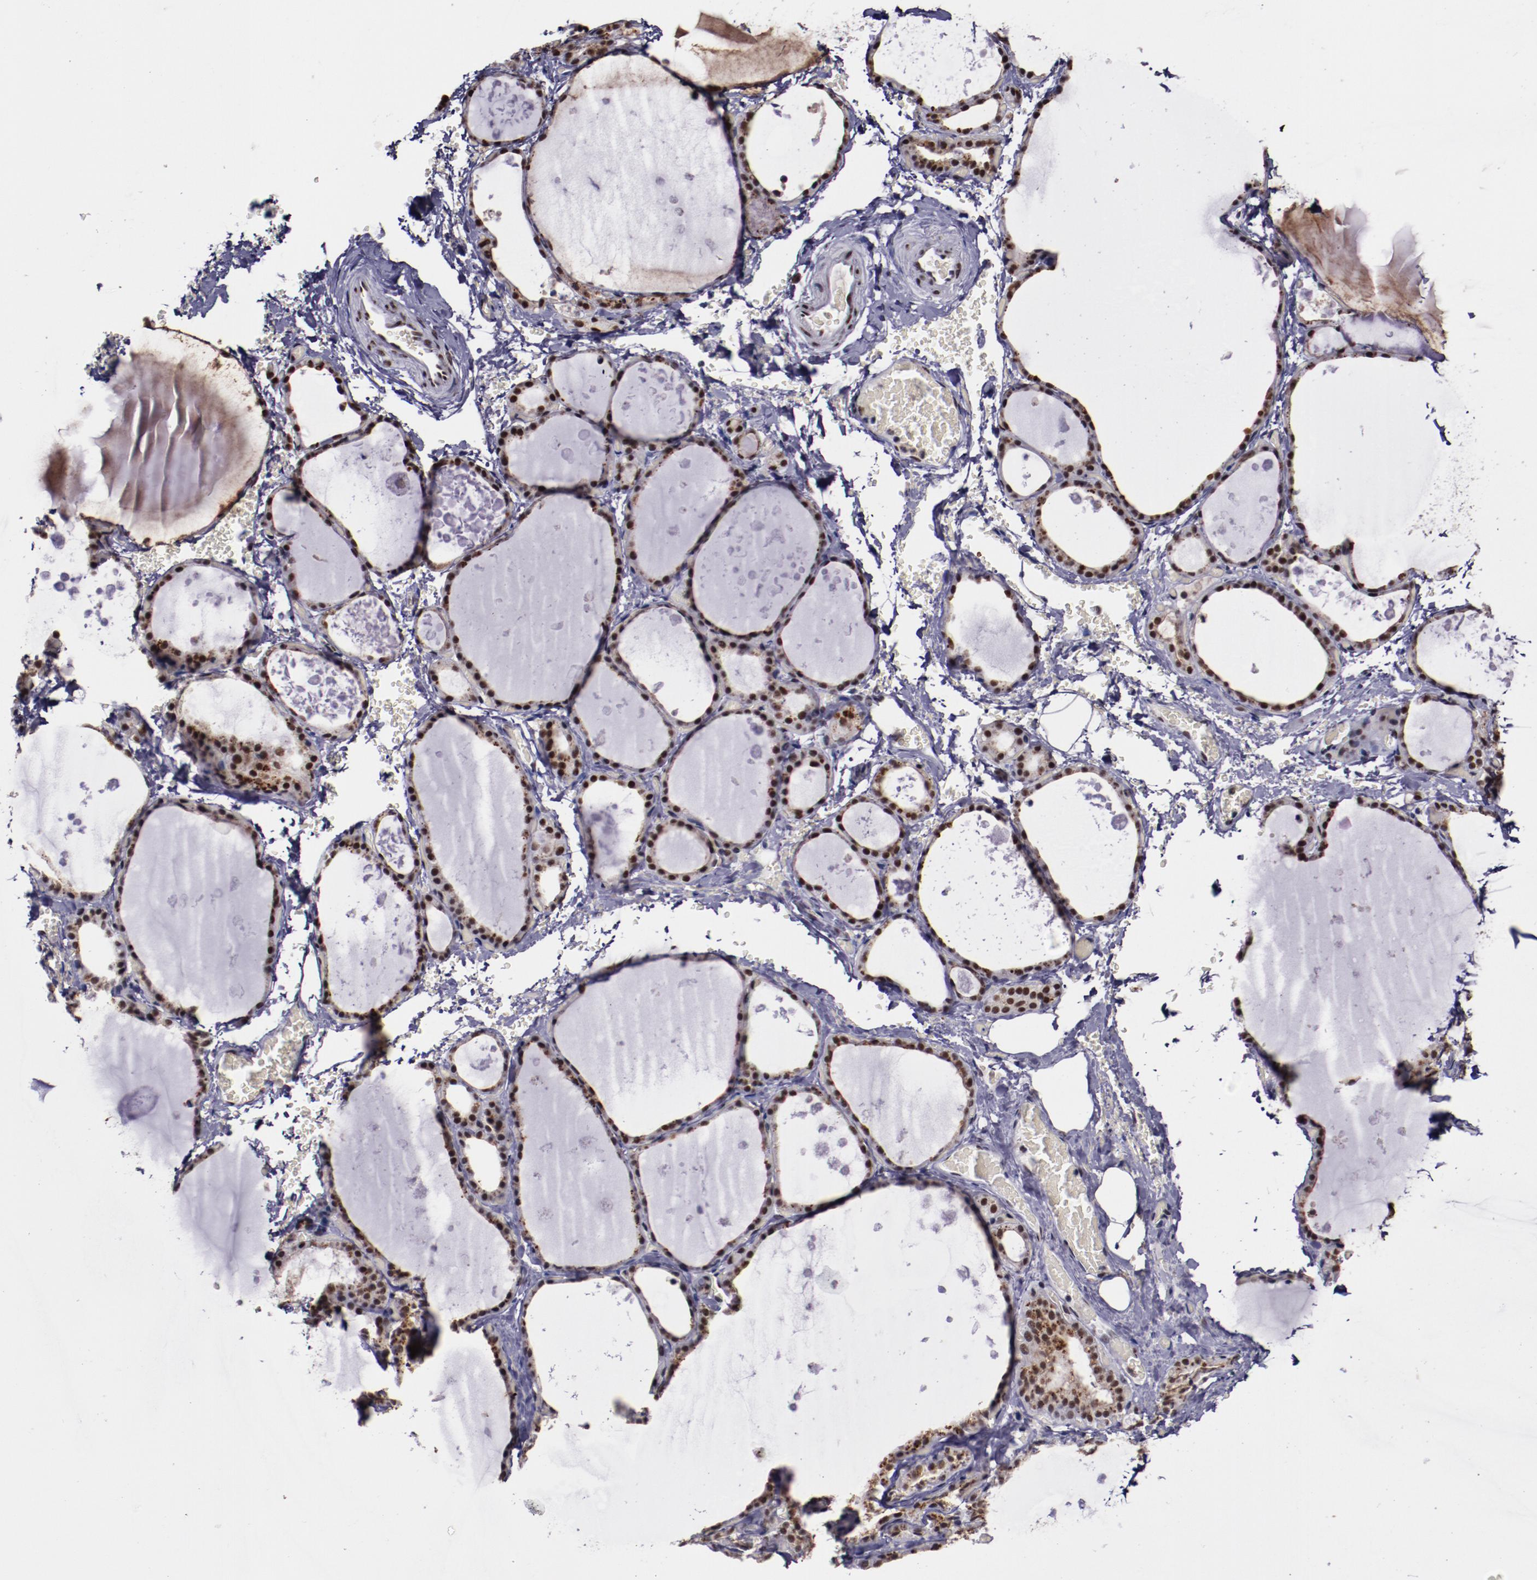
{"staining": {"intensity": "strong", "quantity": ">75%", "location": "nuclear"}, "tissue": "thyroid gland", "cell_type": "Glandular cells", "image_type": "normal", "snomed": [{"axis": "morphology", "description": "Normal tissue, NOS"}, {"axis": "topography", "description": "Thyroid gland"}], "caption": "Immunohistochemistry of benign human thyroid gland shows high levels of strong nuclear expression in approximately >75% of glandular cells.", "gene": "PPP4R3A", "patient": {"sex": "male", "age": 61}}